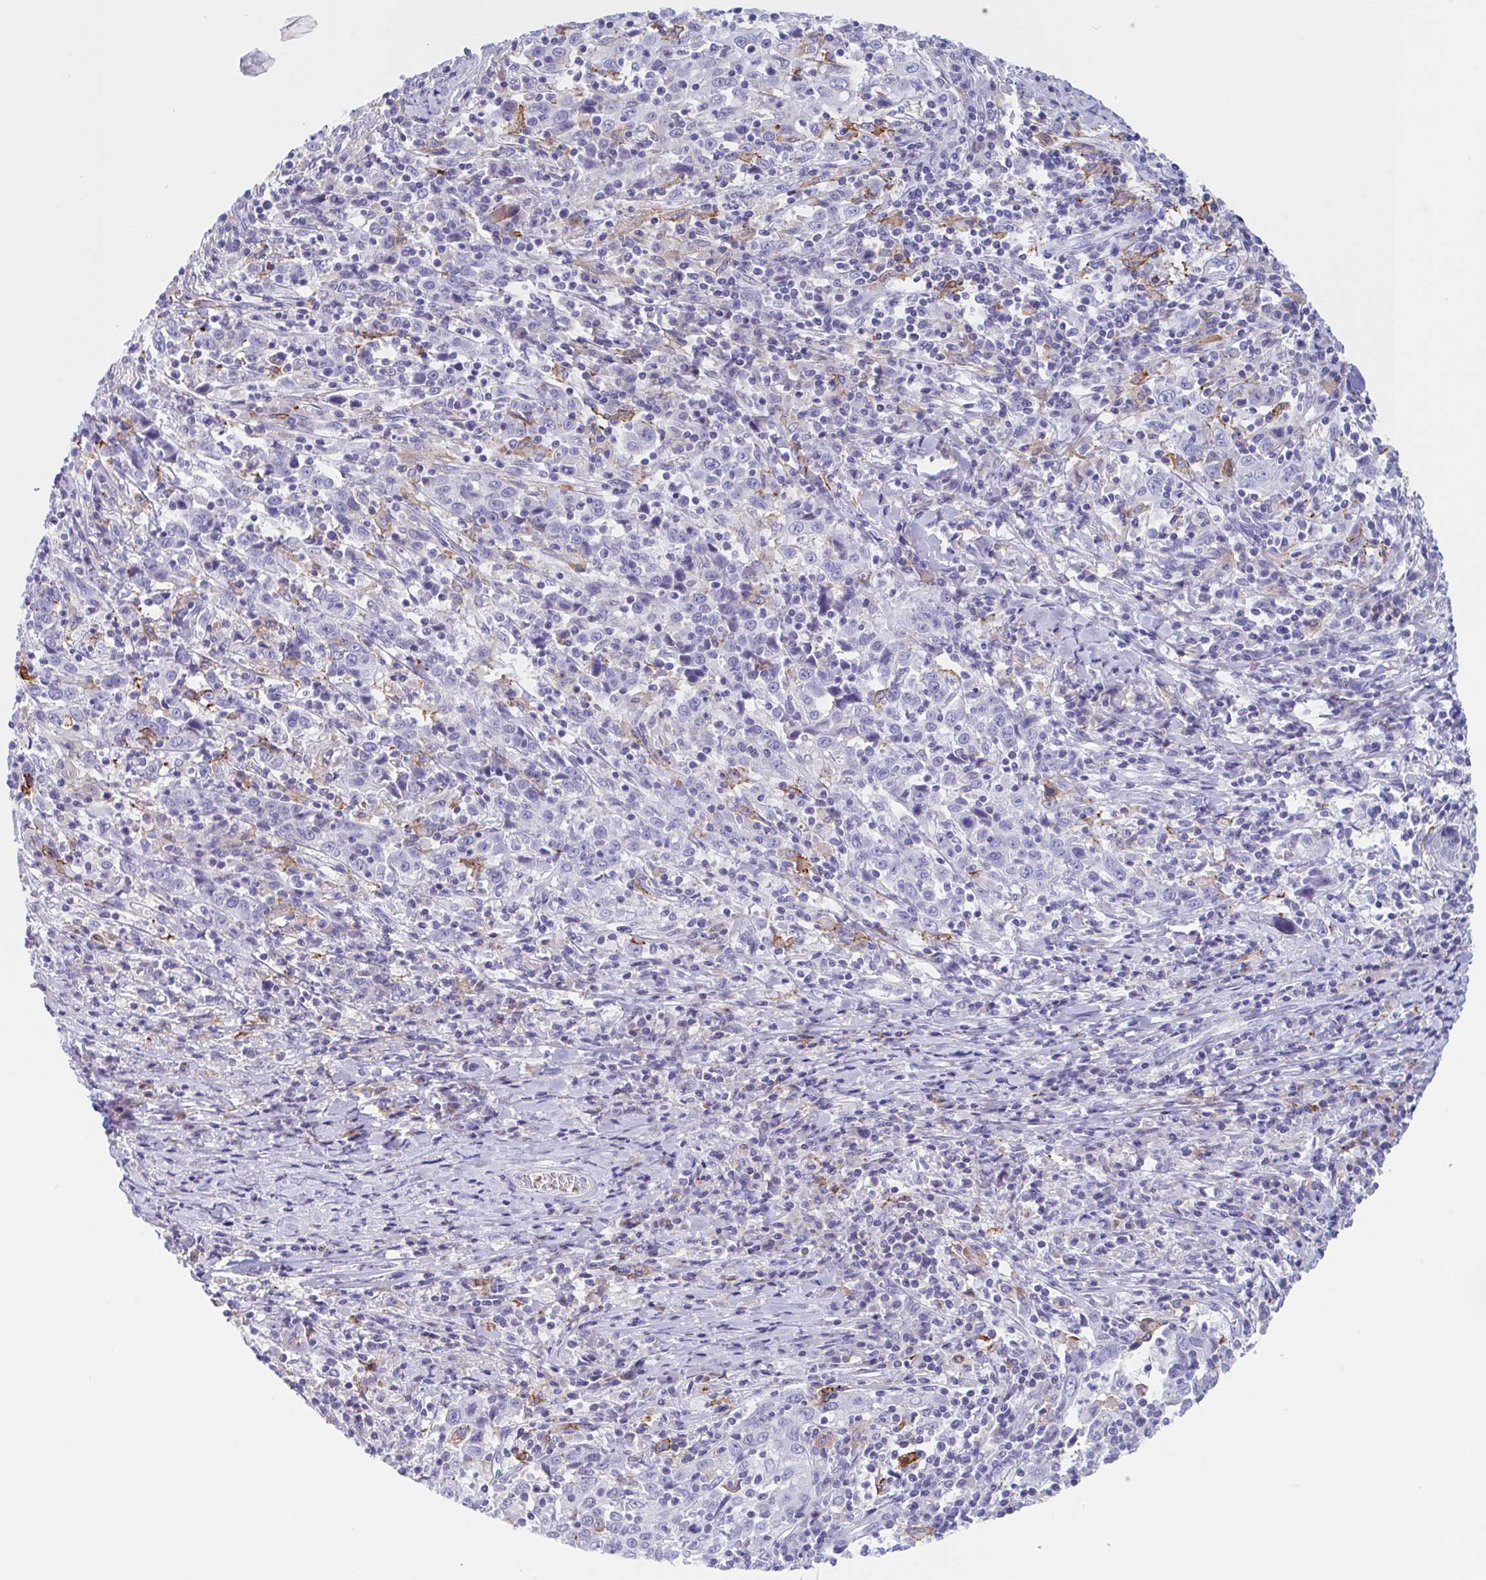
{"staining": {"intensity": "negative", "quantity": "none", "location": "none"}, "tissue": "cervical cancer", "cell_type": "Tumor cells", "image_type": "cancer", "snomed": [{"axis": "morphology", "description": "Squamous cell carcinoma, NOS"}, {"axis": "topography", "description": "Cervix"}], "caption": "Human cervical squamous cell carcinoma stained for a protein using immunohistochemistry (IHC) displays no staining in tumor cells.", "gene": "ANKRD9", "patient": {"sex": "female", "age": 46}}